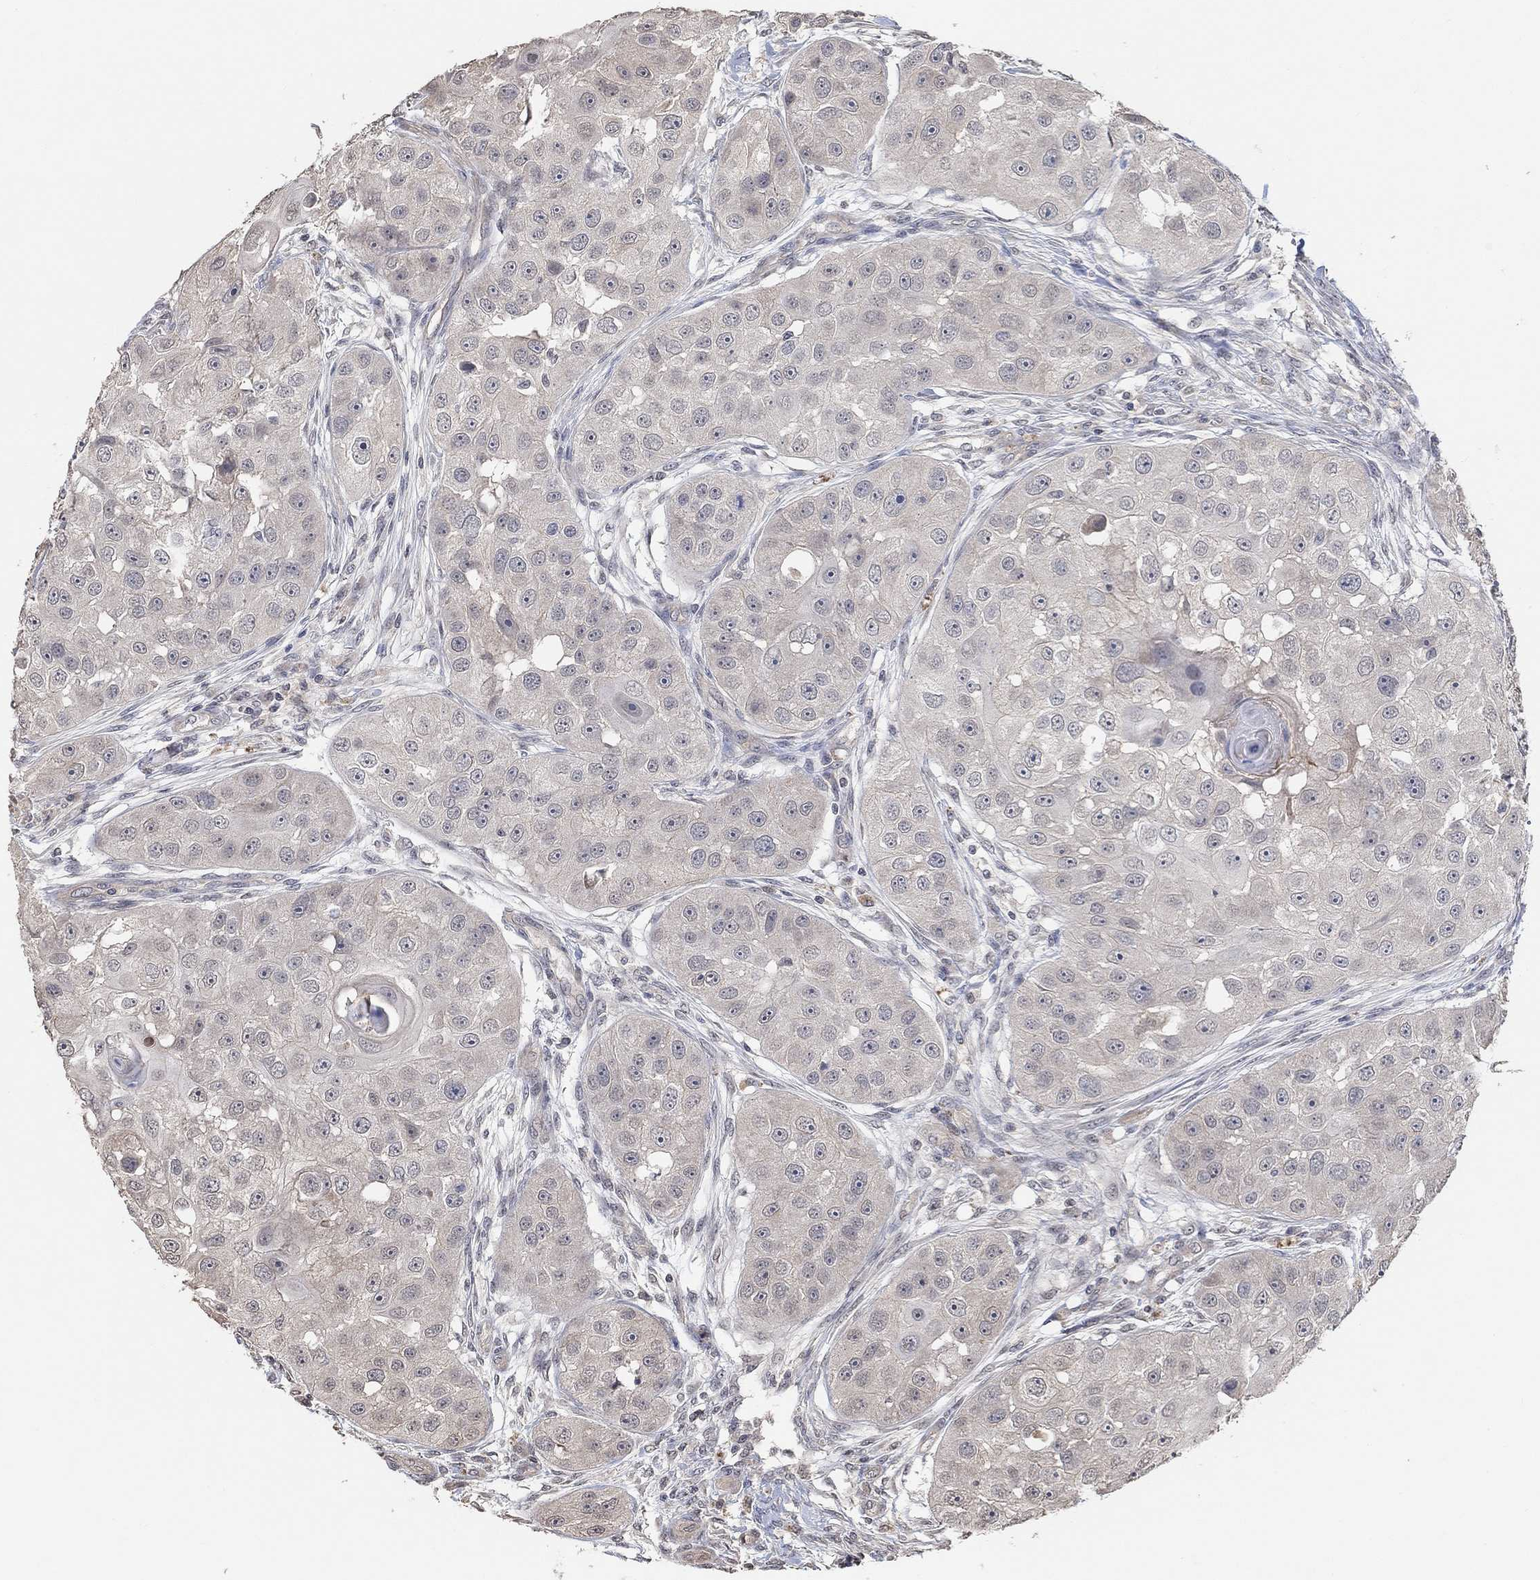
{"staining": {"intensity": "weak", "quantity": "<25%", "location": "cytoplasmic/membranous"}, "tissue": "head and neck cancer", "cell_type": "Tumor cells", "image_type": "cancer", "snomed": [{"axis": "morphology", "description": "Squamous cell carcinoma, NOS"}, {"axis": "topography", "description": "Head-Neck"}], "caption": "Squamous cell carcinoma (head and neck) was stained to show a protein in brown. There is no significant expression in tumor cells. The staining is performed using DAB brown chromogen with nuclei counter-stained in using hematoxylin.", "gene": "UNC5B", "patient": {"sex": "male", "age": 51}}